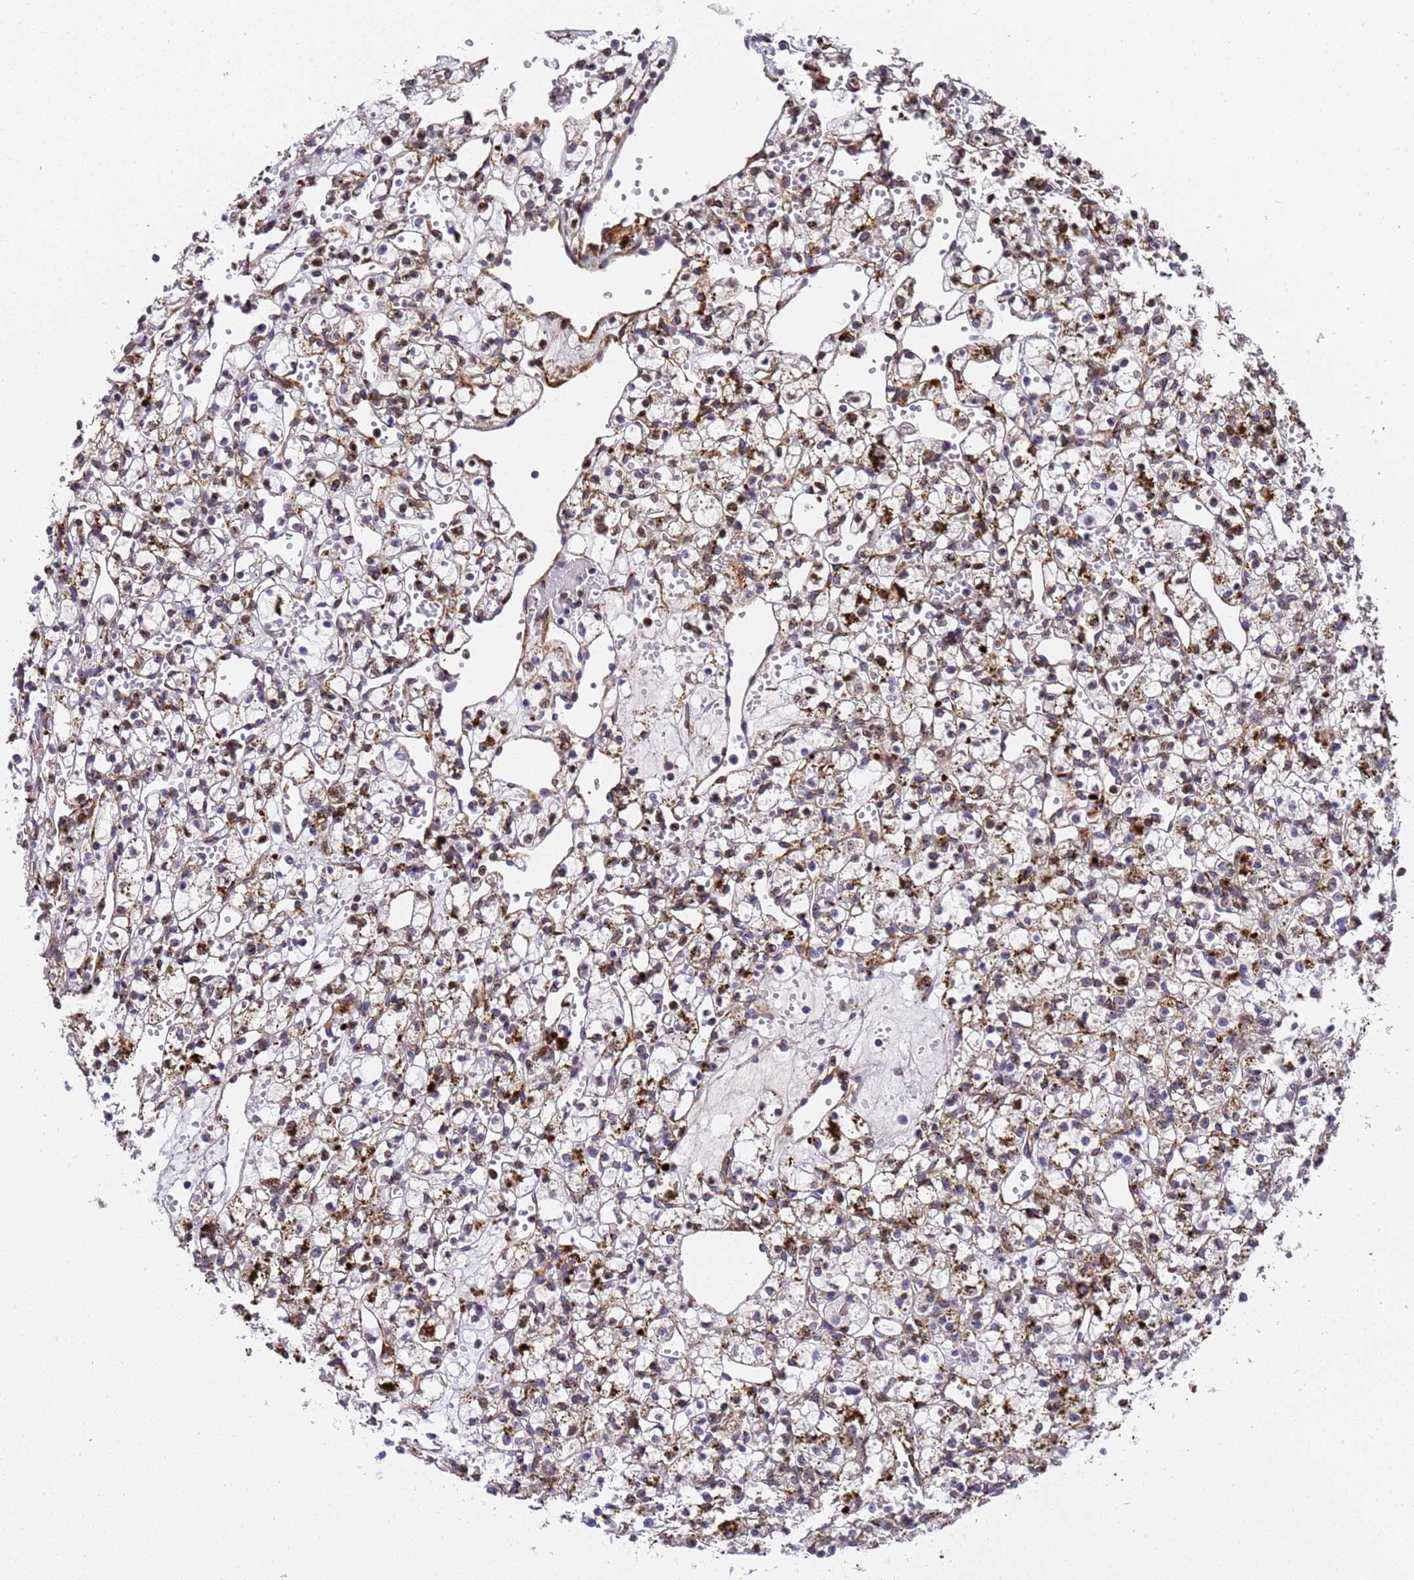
{"staining": {"intensity": "strong", "quantity": "25%-75%", "location": "cytoplasmic/membranous"}, "tissue": "renal cancer", "cell_type": "Tumor cells", "image_type": "cancer", "snomed": [{"axis": "morphology", "description": "Adenocarcinoma, NOS"}, {"axis": "topography", "description": "Kidney"}], "caption": "Strong cytoplasmic/membranous expression is seen in approximately 25%-75% of tumor cells in renal cancer.", "gene": "IGFBP7", "patient": {"sex": "female", "age": 59}}